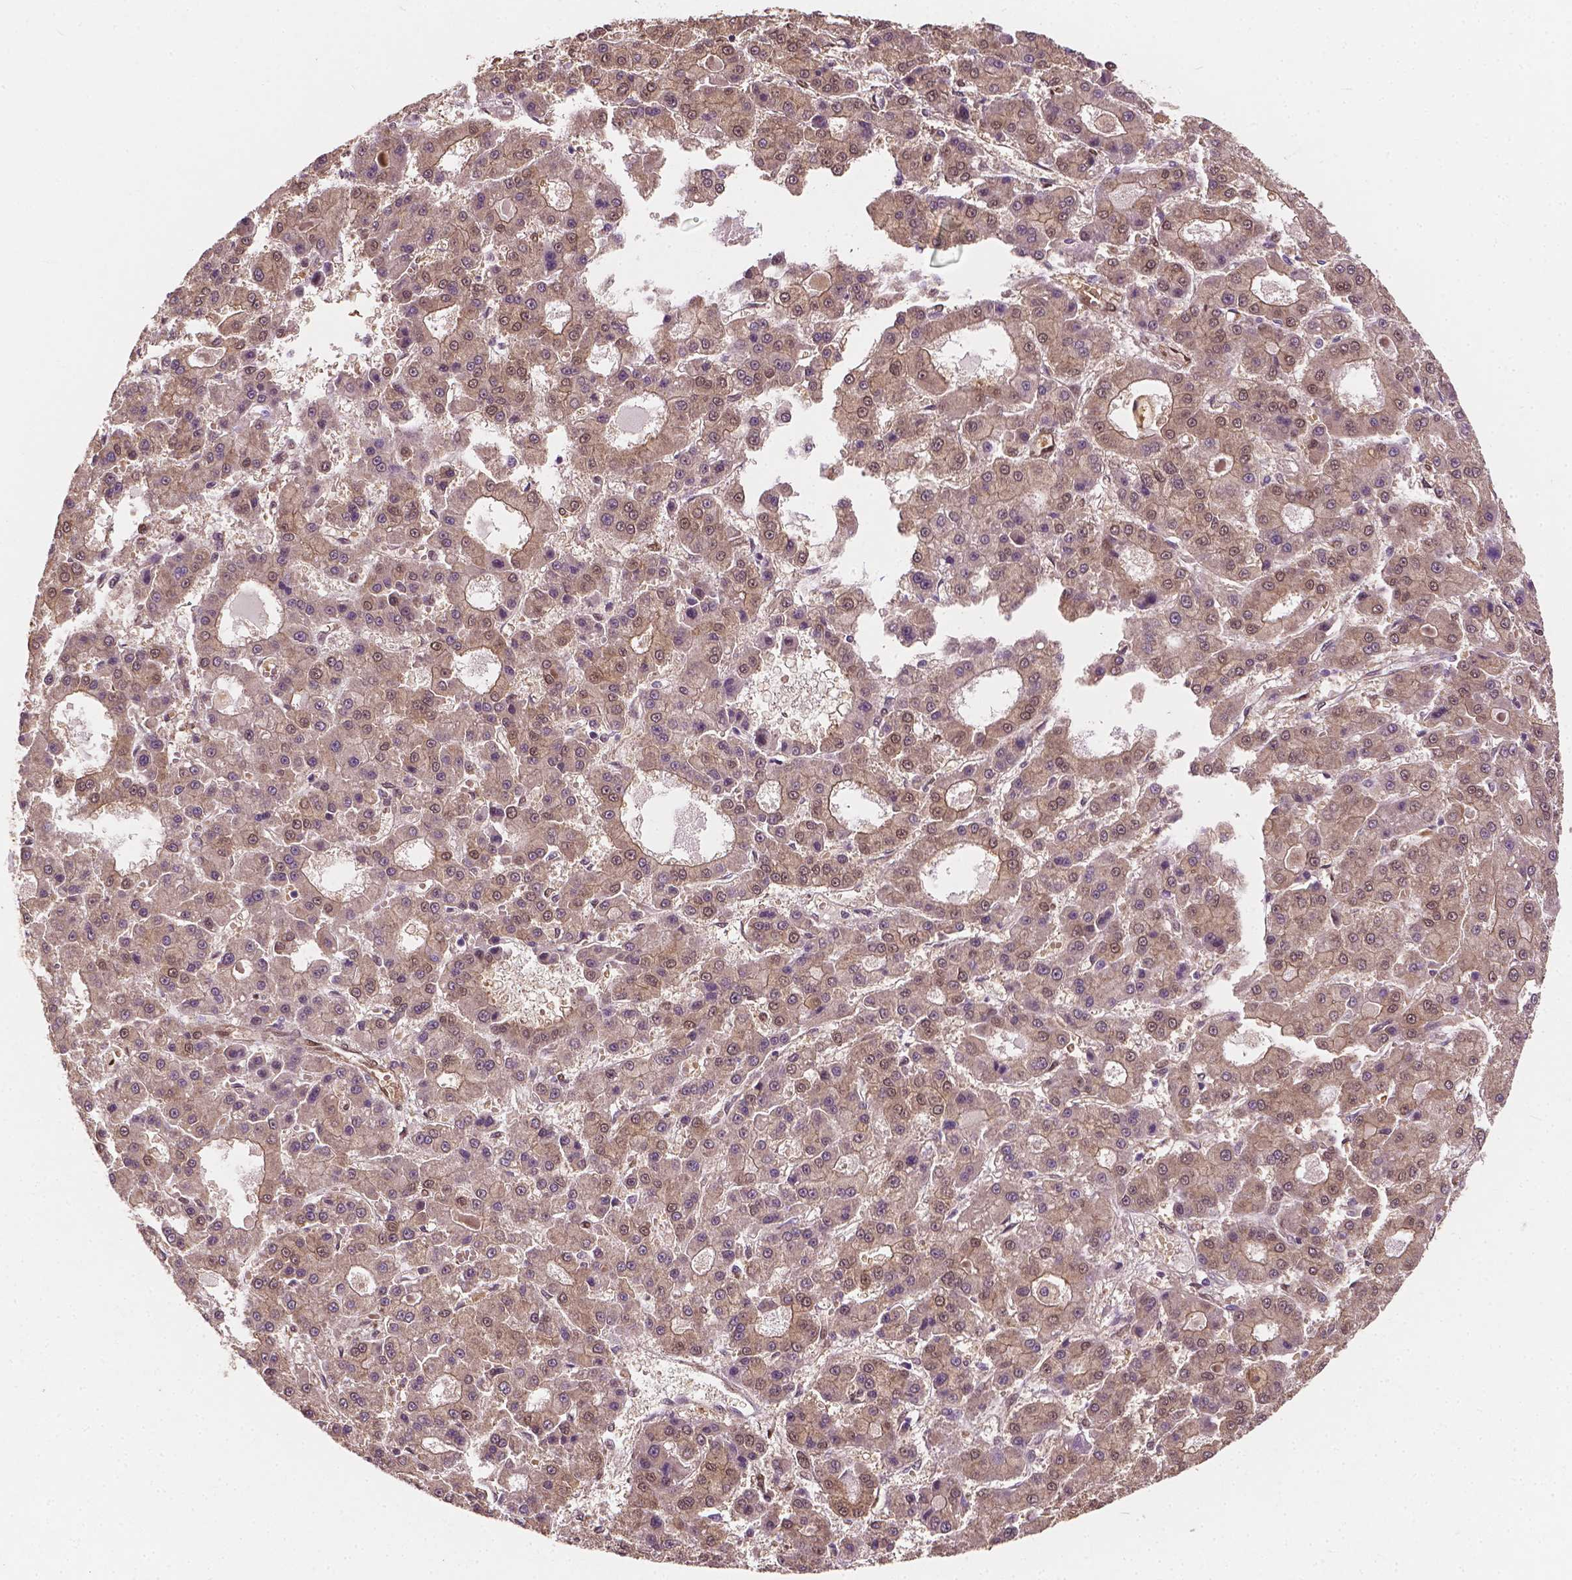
{"staining": {"intensity": "negative", "quantity": "none", "location": "none"}, "tissue": "liver cancer", "cell_type": "Tumor cells", "image_type": "cancer", "snomed": [{"axis": "morphology", "description": "Carcinoma, Hepatocellular, NOS"}, {"axis": "topography", "description": "Liver"}], "caption": "The histopathology image shows no staining of tumor cells in liver cancer.", "gene": "YAP1", "patient": {"sex": "male", "age": 70}}